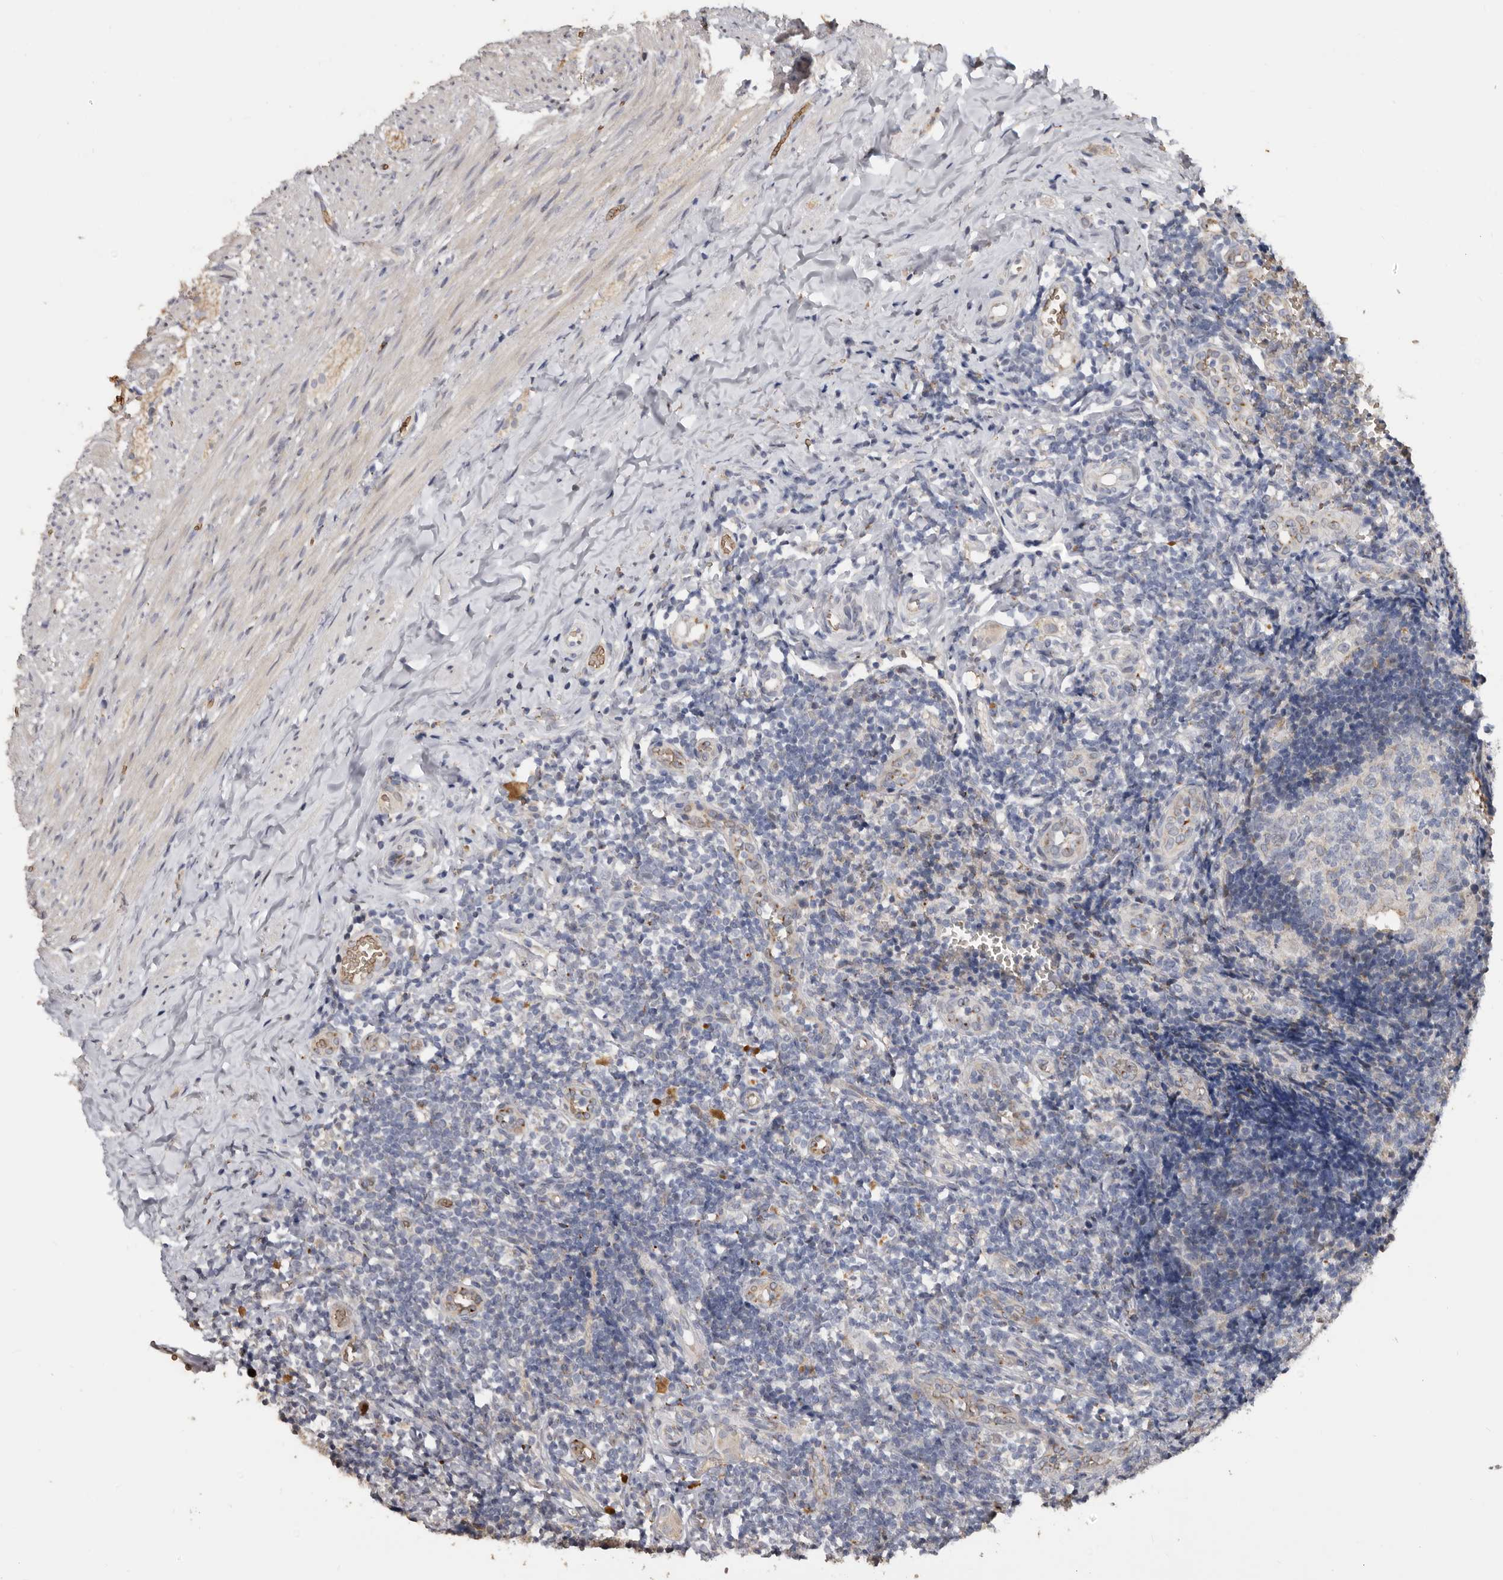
{"staining": {"intensity": "moderate", "quantity": ">75%", "location": "cytoplasmic/membranous"}, "tissue": "appendix", "cell_type": "Glandular cells", "image_type": "normal", "snomed": [{"axis": "morphology", "description": "Normal tissue, NOS"}, {"axis": "topography", "description": "Appendix"}], "caption": "Immunohistochemical staining of unremarkable appendix shows medium levels of moderate cytoplasmic/membranous expression in about >75% of glandular cells. The protein is stained brown, and the nuclei are stained in blue (DAB IHC with brightfield microscopy, high magnification).", "gene": "ENTREP1", "patient": {"sex": "male", "age": 8}}